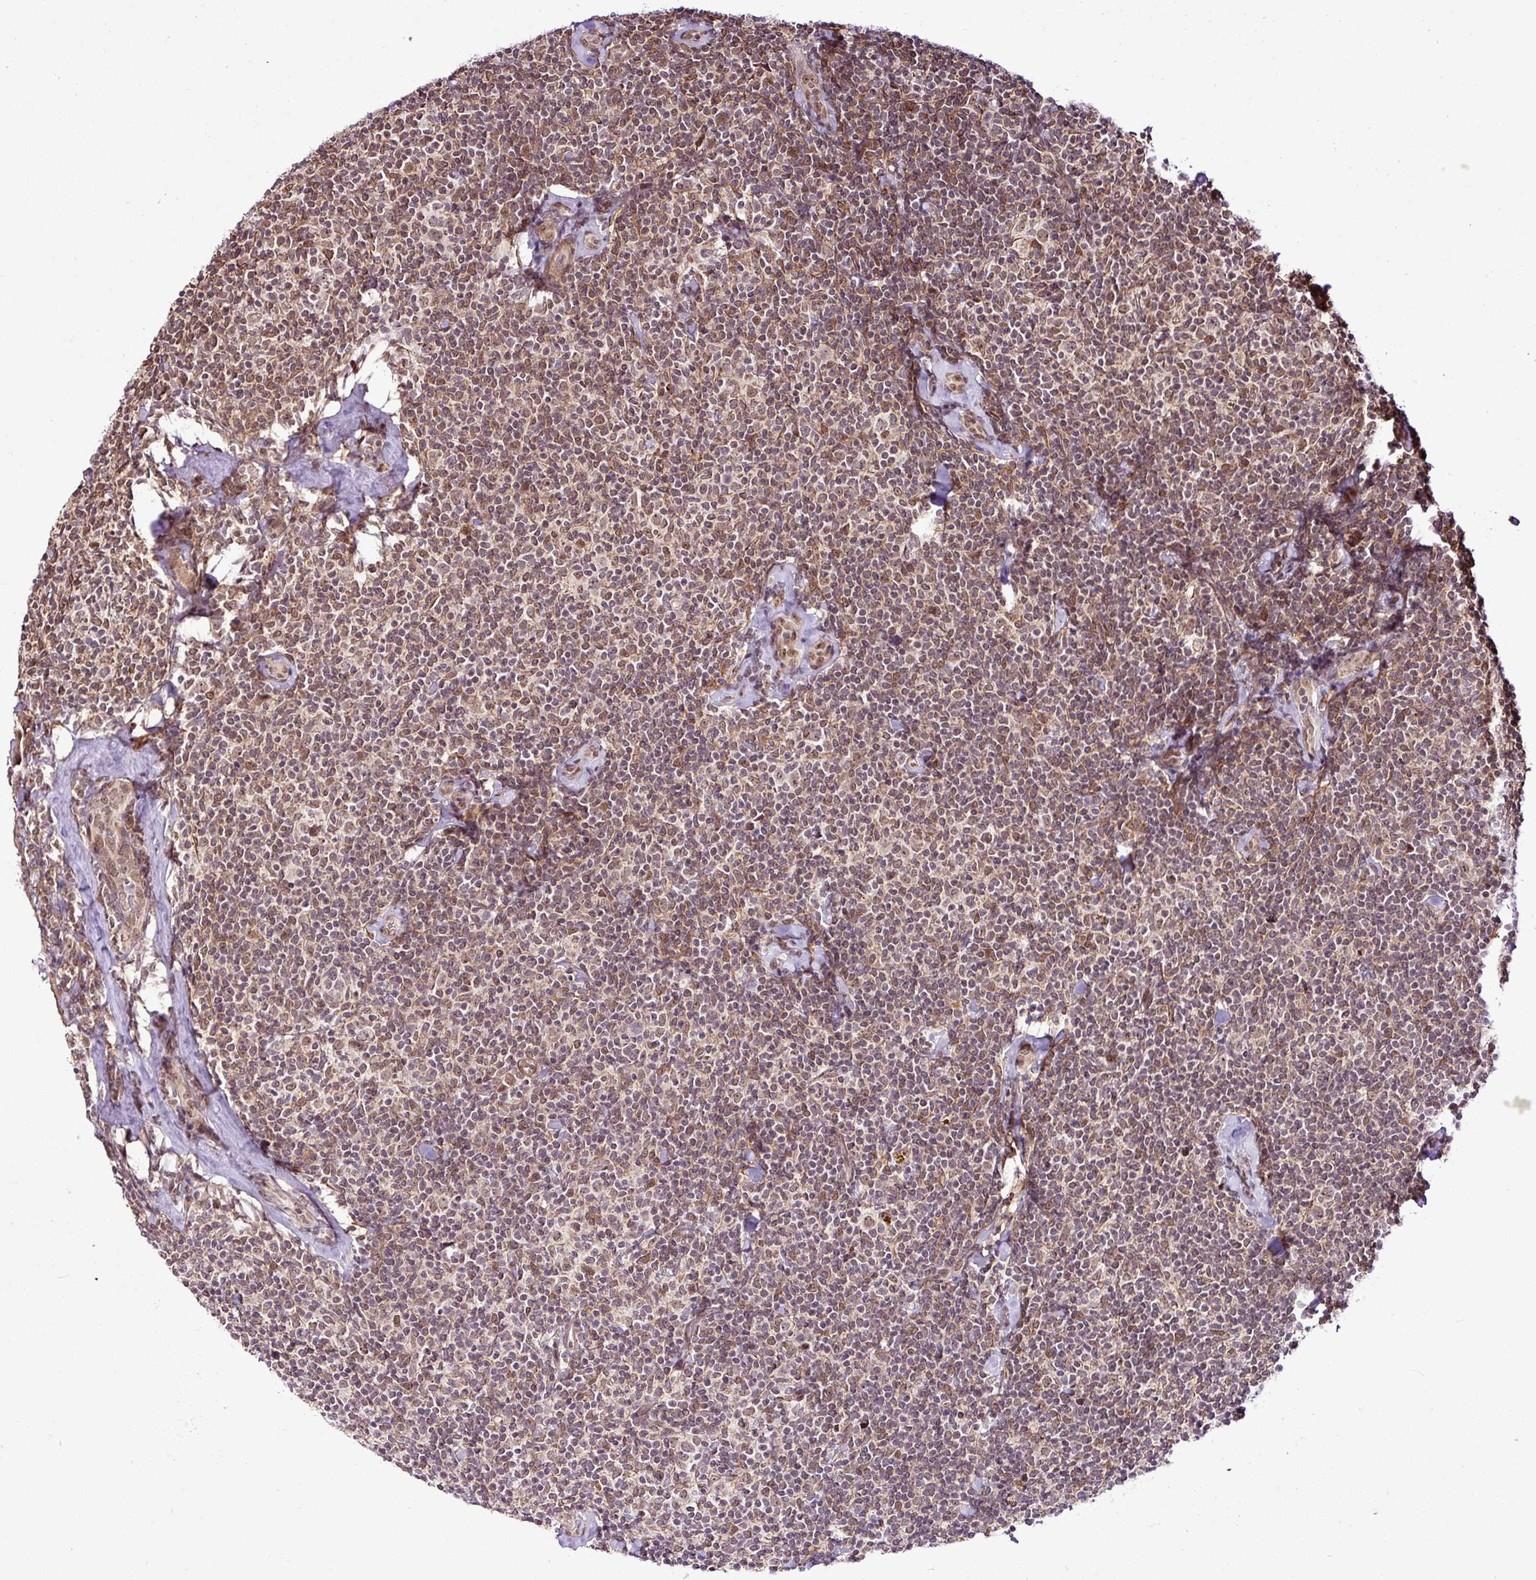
{"staining": {"intensity": "moderate", "quantity": "25%-75%", "location": "nuclear"}, "tissue": "lymphoma", "cell_type": "Tumor cells", "image_type": "cancer", "snomed": [{"axis": "morphology", "description": "Malignant lymphoma, non-Hodgkin's type, Low grade"}, {"axis": "topography", "description": "Lymph node"}], "caption": "This histopathology image demonstrates immunohistochemistry (IHC) staining of human low-grade malignant lymphoma, non-Hodgkin's type, with medium moderate nuclear positivity in about 25%-75% of tumor cells.", "gene": "FAM153A", "patient": {"sex": "female", "age": 56}}